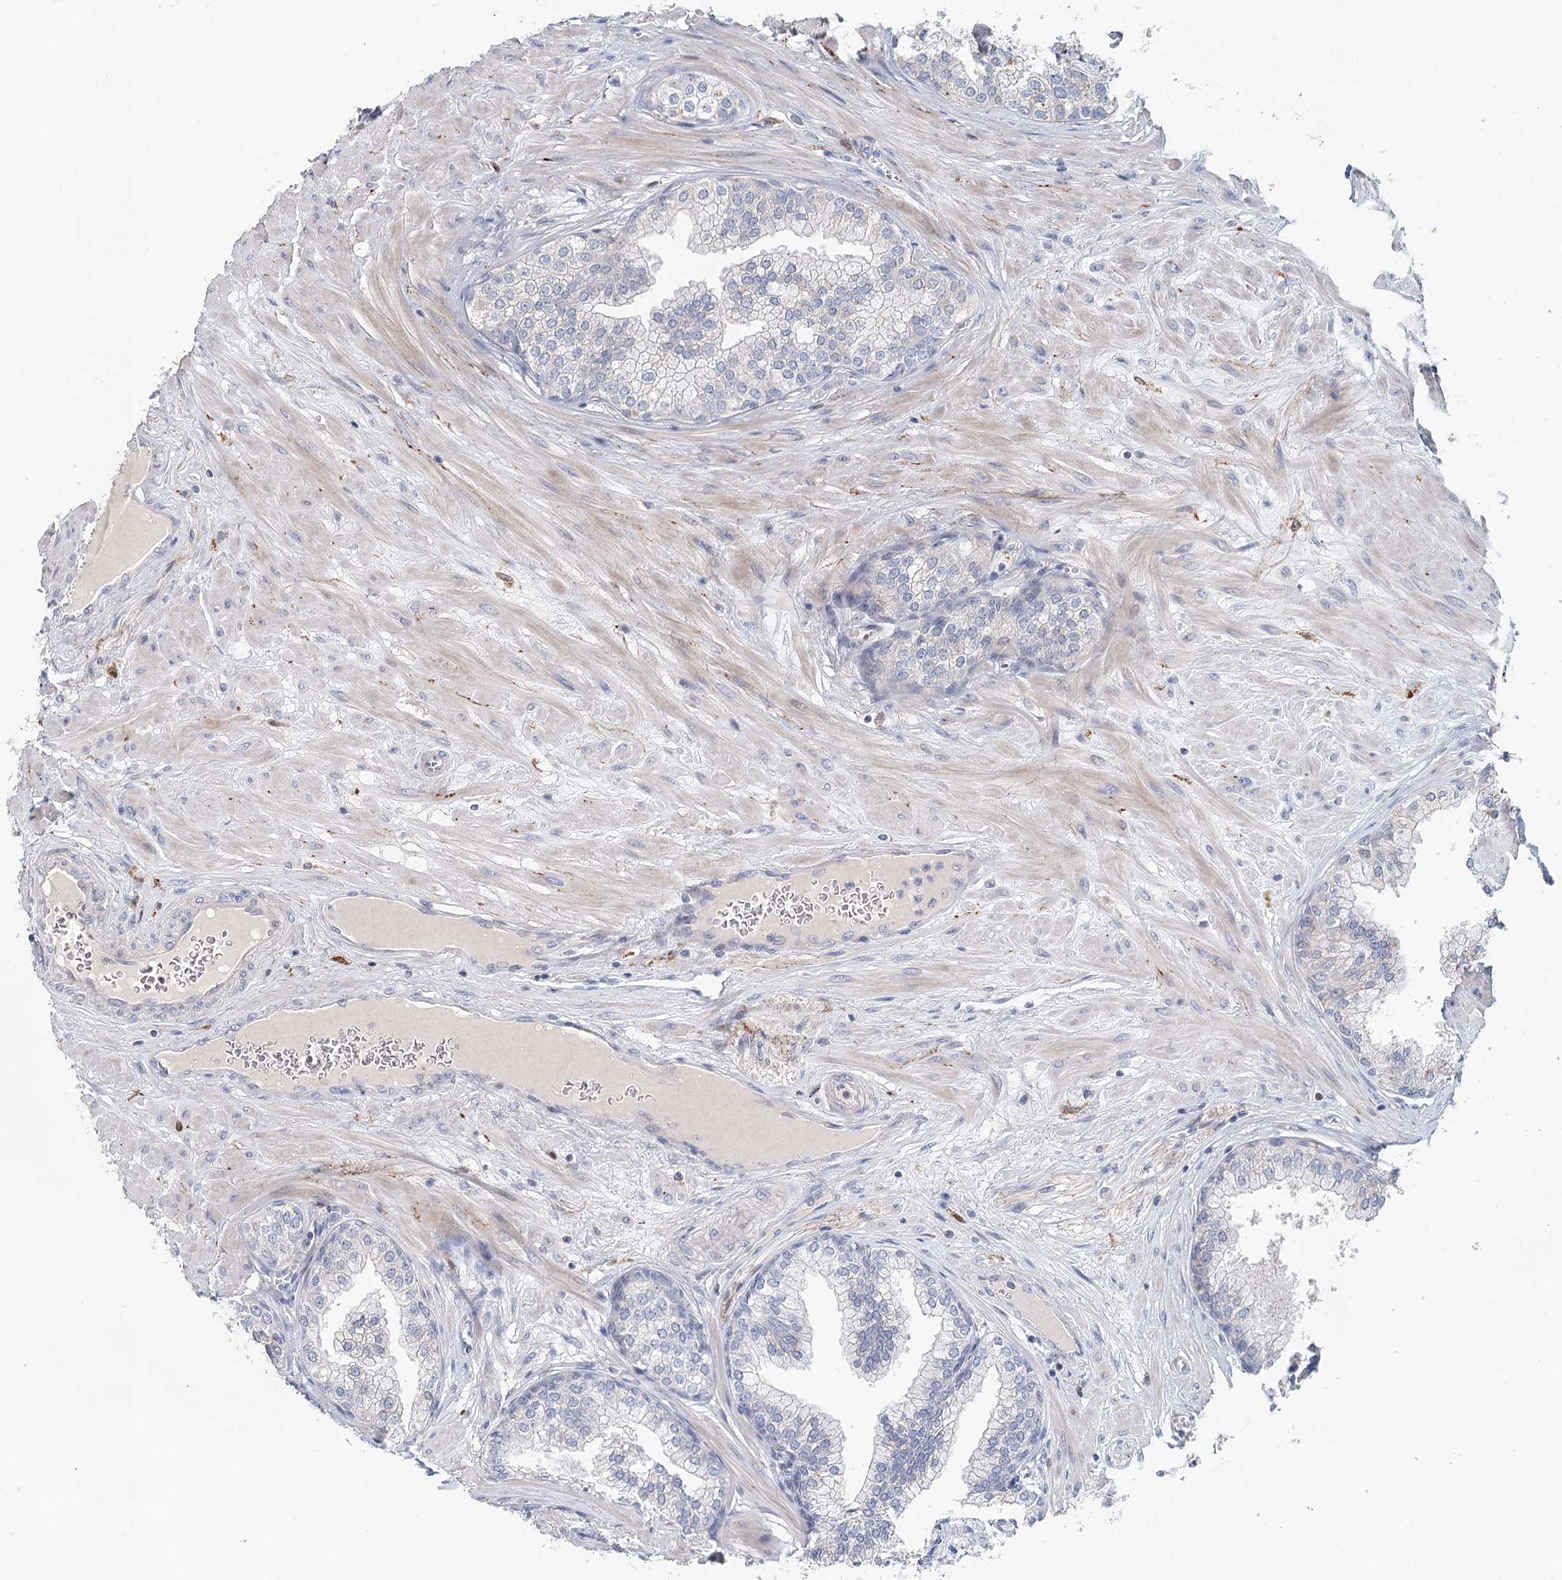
{"staining": {"intensity": "negative", "quantity": "none", "location": "none"}, "tissue": "prostate", "cell_type": "Glandular cells", "image_type": "normal", "snomed": [{"axis": "morphology", "description": "Normal tissue, NOS"}, {"axis": "topography", "description": "Prostate"}], "caption": "Prostate stained for a protein using immunohistochemistry (IHC) reveals no staining glandular cells.", "gene": "SLC19A3", "patient": {"sex": "male", "age": 60}}